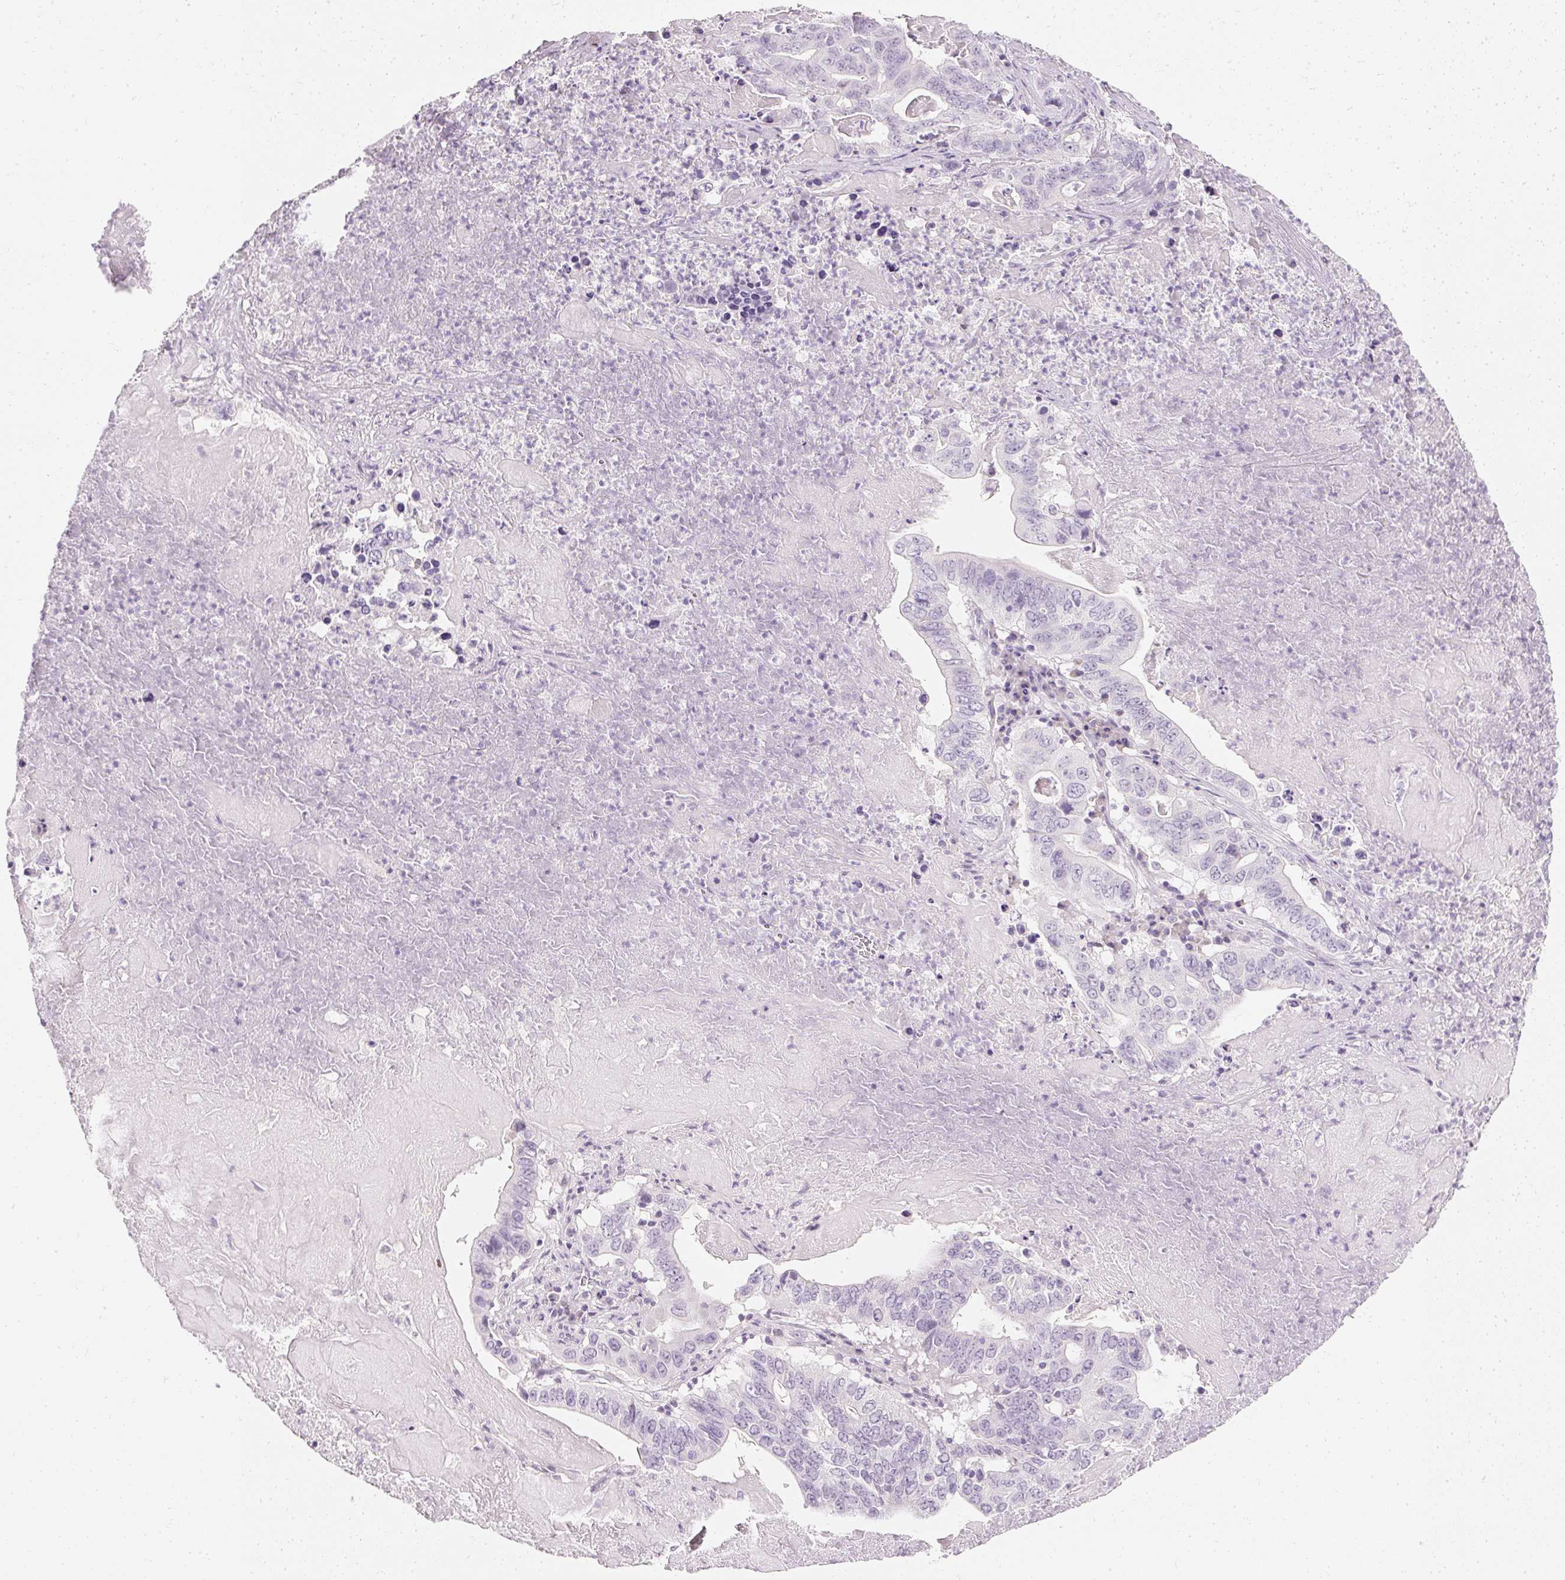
{"staining": {"intensity": "negative", "quantity": "none", "location": "none"}, "tissue": "lung cancer", "cell_type": "Tumor cells", "image_type": "cancer", "snomed": [{"axis": "morphology", "description": "Adenocarcinoma, NOS"}, {"axis": "topography", "description": "Lung"}], "caption": "The image shows no significant staining in tumor cells of lung cancer. (DAB immunohistochemistry (IHC) with hematoxylin counter stain).", "gene": "ELAVL3", "patient": {"sex": "female", "age": 60}}